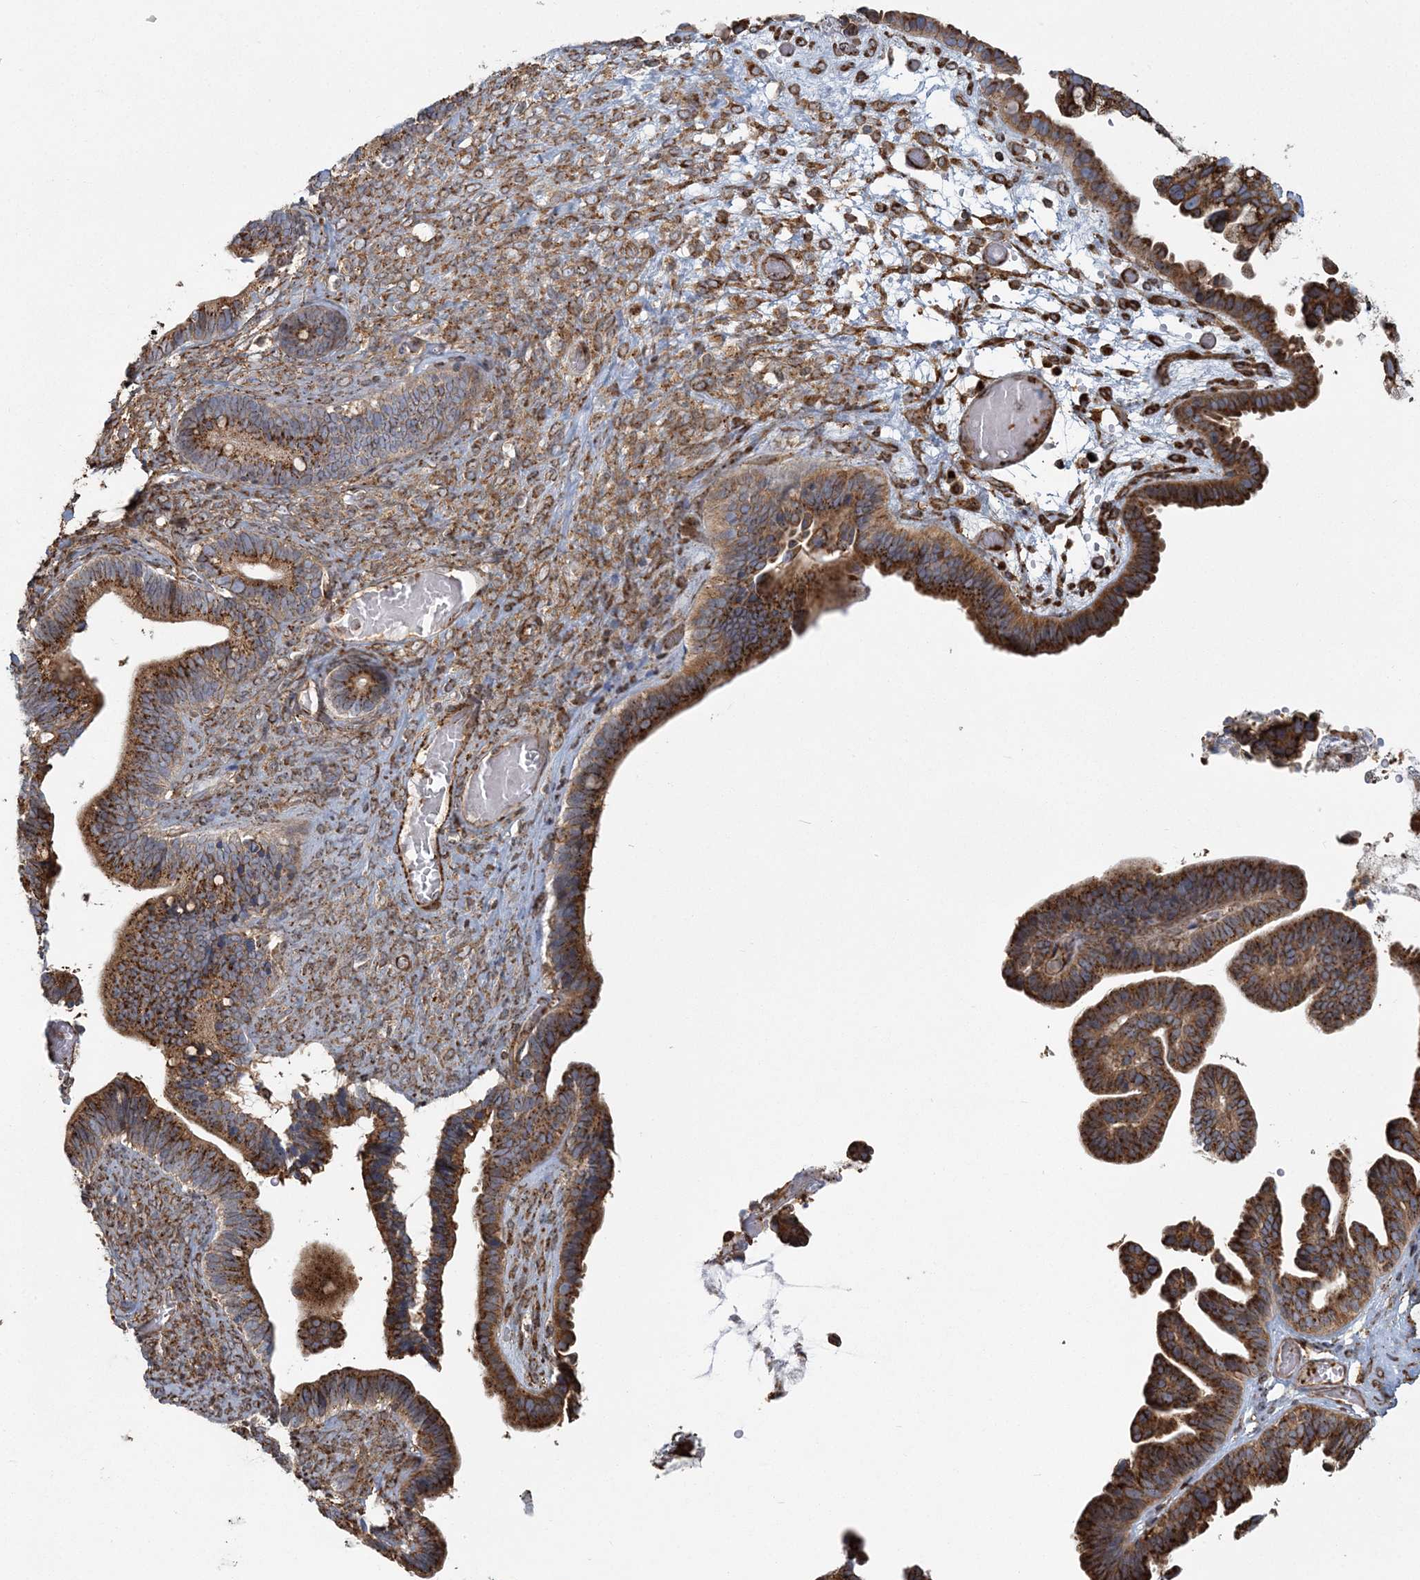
{"staining": {"intensity": "strong", "quantity": ">75%", "location": "cytoplasmic/membranous"}, "tissue": "ovarian cancer", "cell_type": "Tumor cells", "image_type": "cancer", "snomed": [{"axis": "morphology", "description": "Cystadenocarcinoma, serous, NOS"}, {"axis": "topography", "description": "Ovary"}], "caption": "This is a histology image of immunohistochemistry staining of ovarian cancer (serous cystadenocarcinoma), which shows strong expression in the cytoplasmic/membranous of tumor cells.", "gene": "TRAF3IP2", "patient": {"sex": "female", "age": 56}}